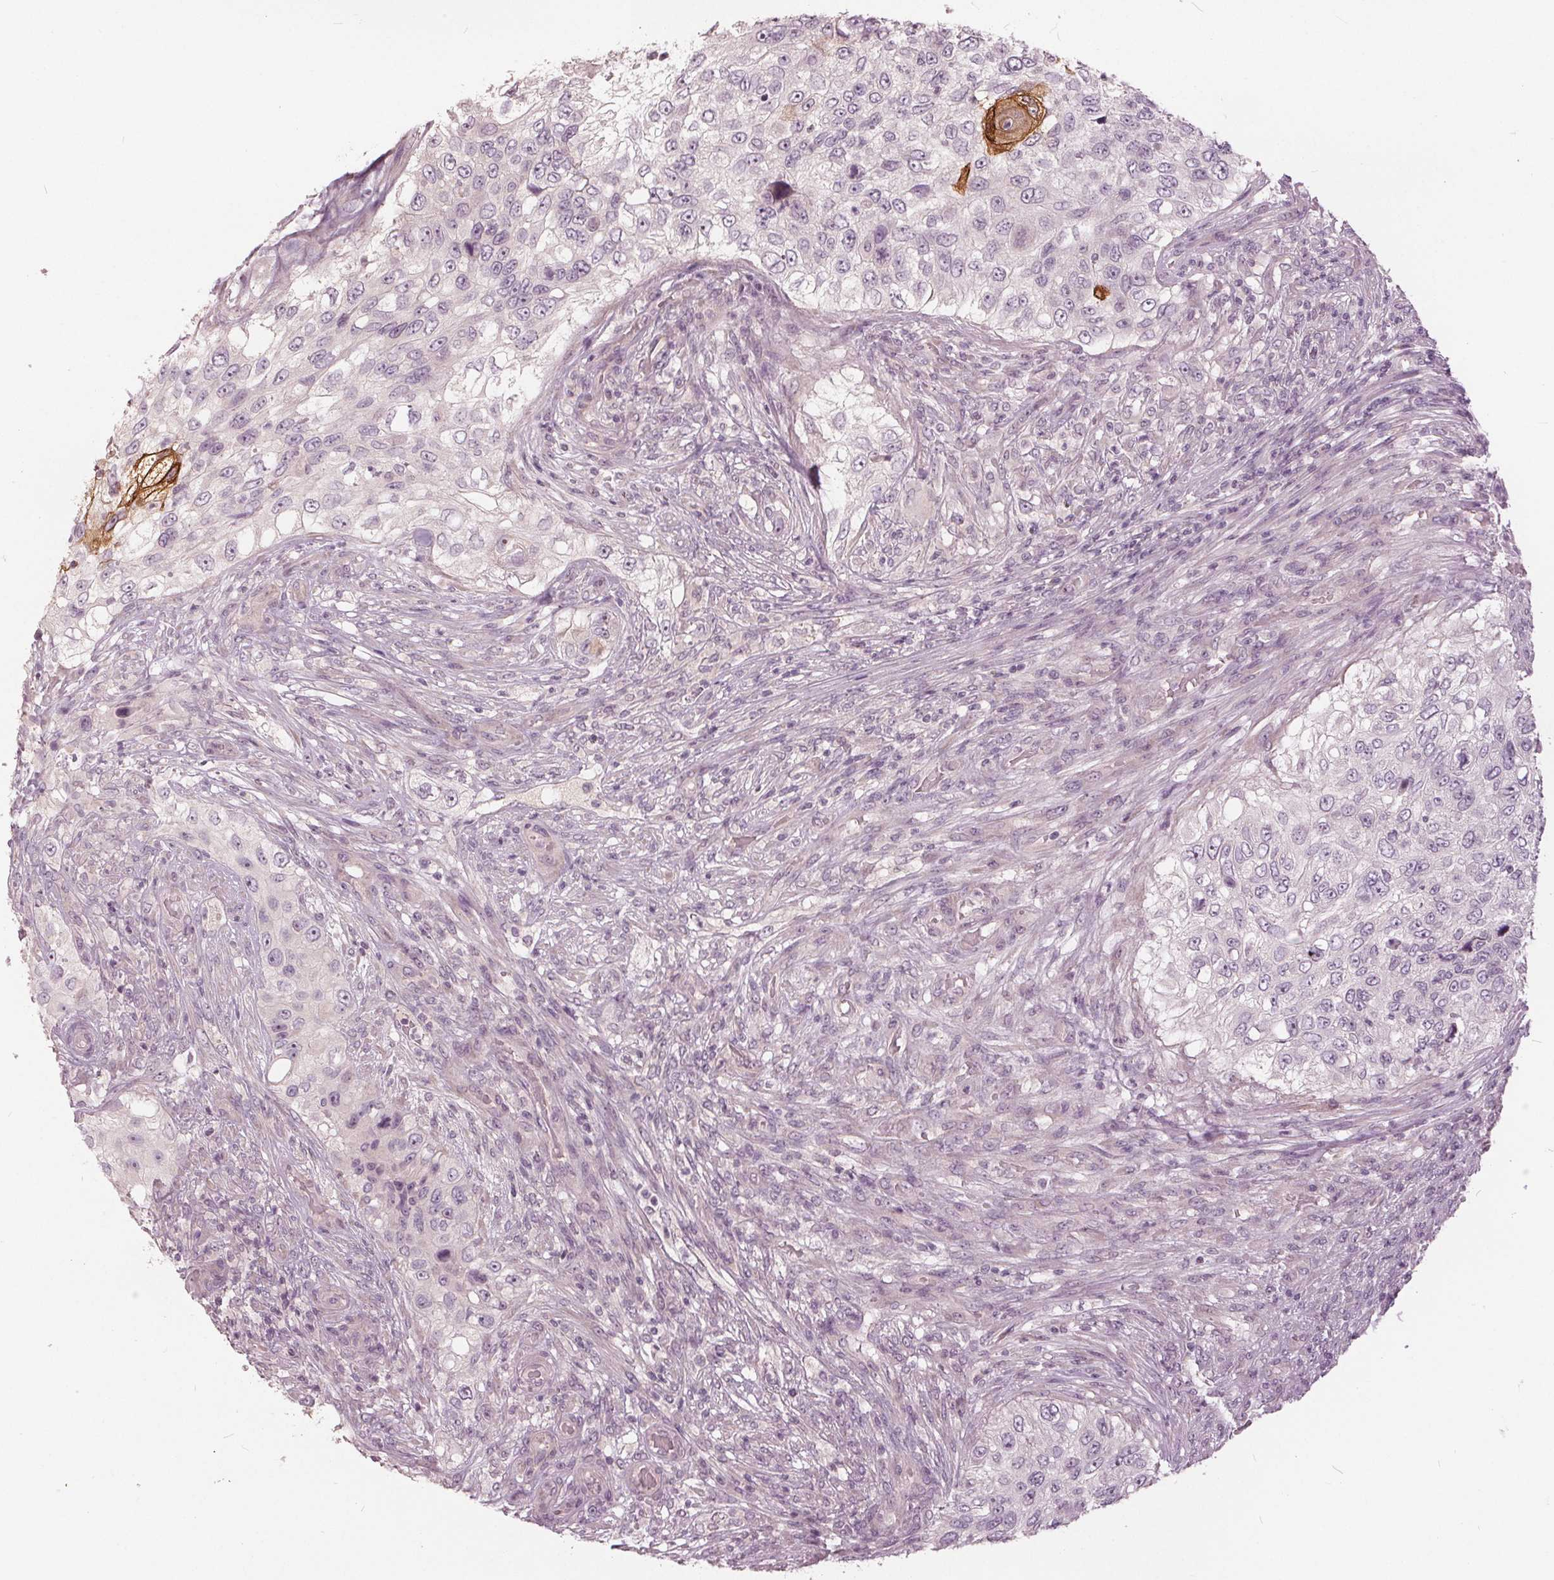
{"staining": {"intensity": "strong", "quantity": "<25%", "location": "cytoplasmic/membranous"}, "tissue": "urothelial cancer", "cell_type": "Tumor cells", "image_type": "cancer", "snomed": [{"axis": "morphology", "description": "Urothelial carcinoma, High grade"}, {"axis": "topography", "description": "Urinary bladder"}], "caption": "Protein staining by immunohistochemistry (IHC) reveals strong cytoplasmic/membranous expression in about <25% of tumor cells in urothelial cancer. (DAB (3,3'-diaminobenzidine) = brown stain, brightfield microscopy at high magnification).", "gene": "KLK13", "patient": {"sex": "female", "age": 60}}